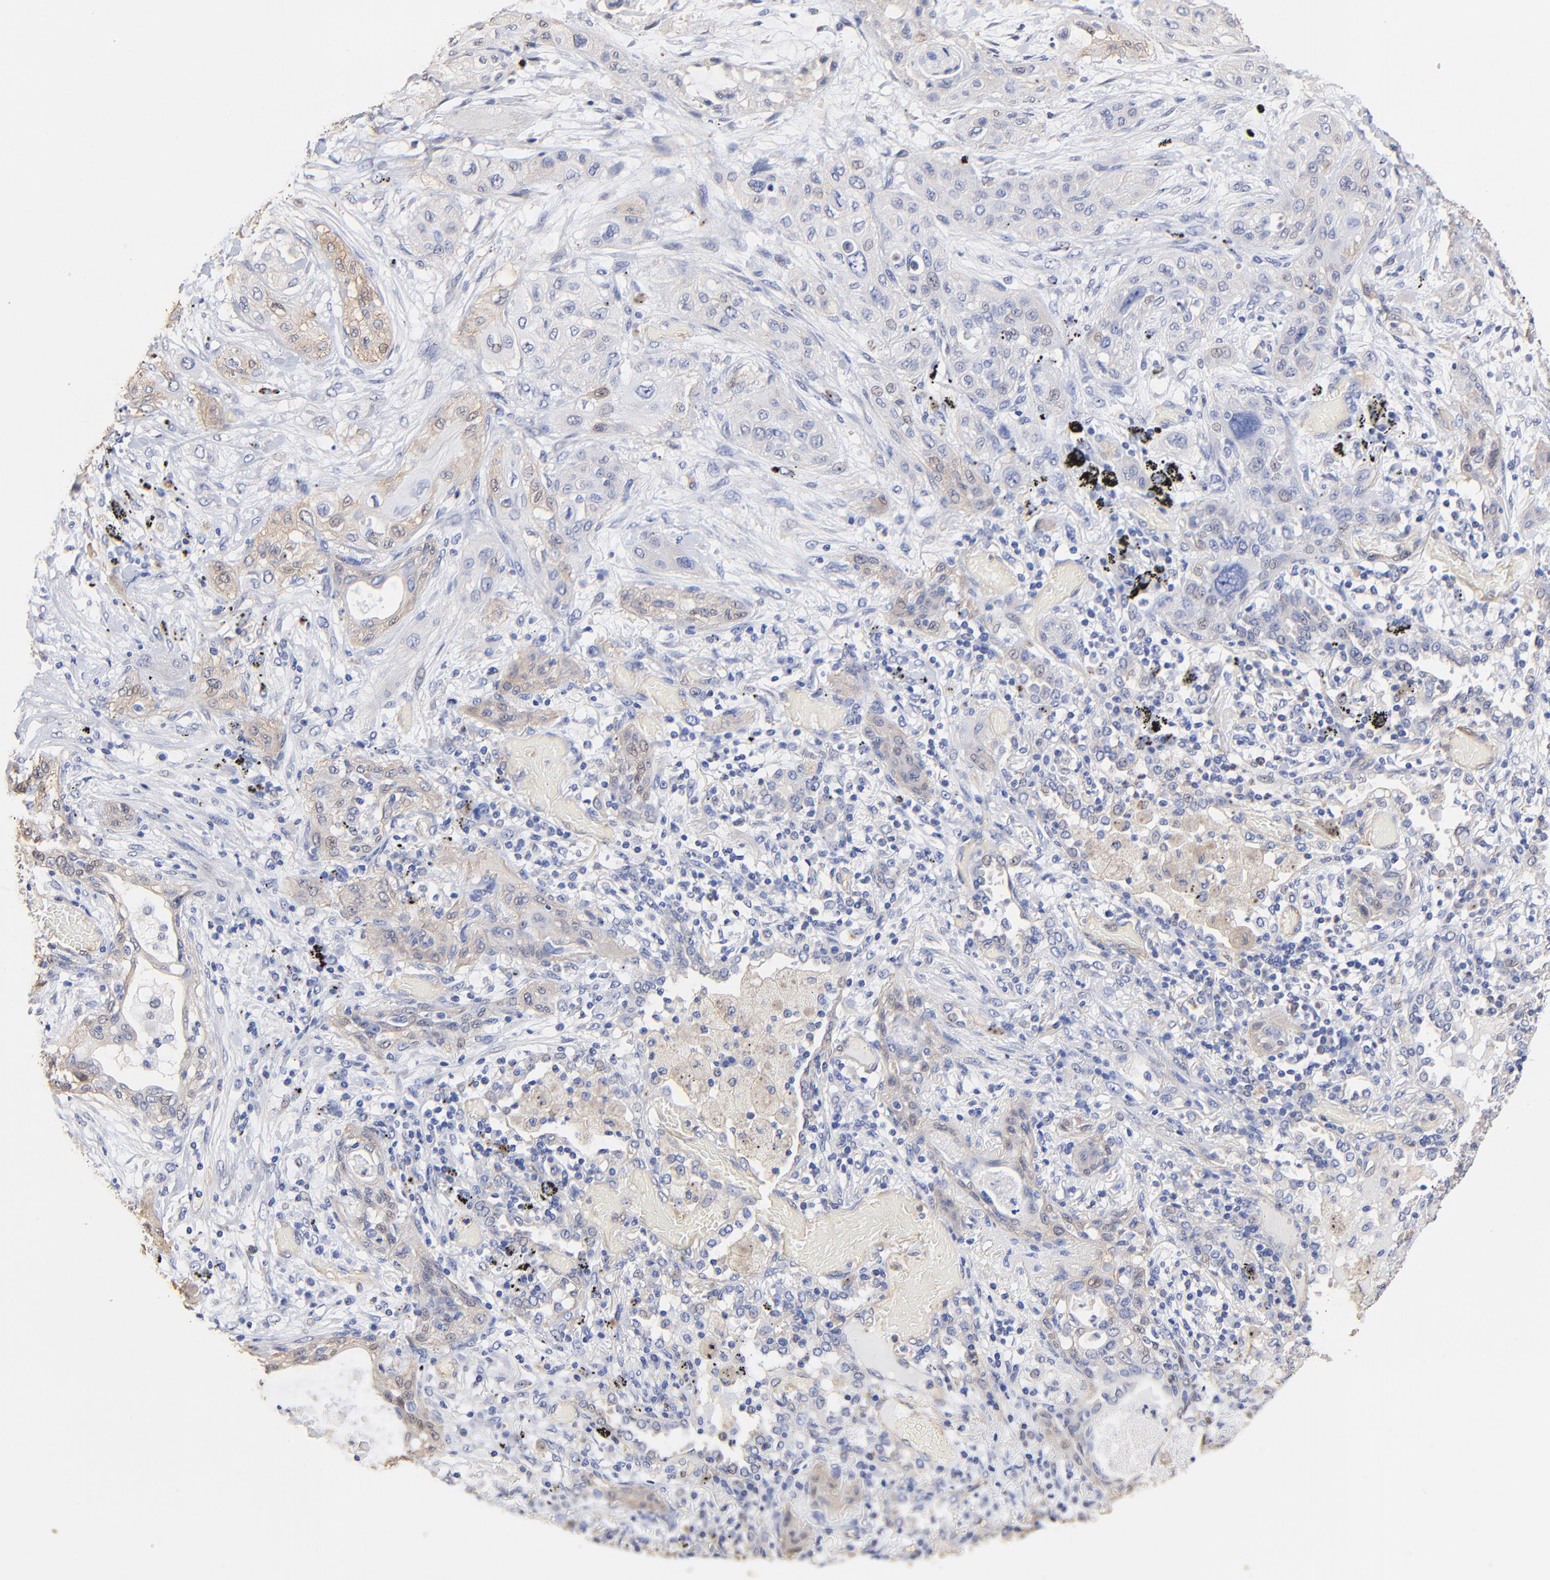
{"staining": {"intensity": "weak", "quantity": "<25%", "location": "cytoplasmic/membranous"}, "tissue": "lung cancer", "cell_type": "Tumor cells", "image_type": "cancer", "snomed": [{"axis": "morphology", "description": "Squamous cell carcinoma, NOS"}, {"axis": "topography", "description": "Lung"}], "caption": "An image of squamous cell carcinoma (lung) stained for a protein shows no brown staining in tumor cells.", "gene": "TAGLN2", "patient": {"sex": "female", "age": 47}}